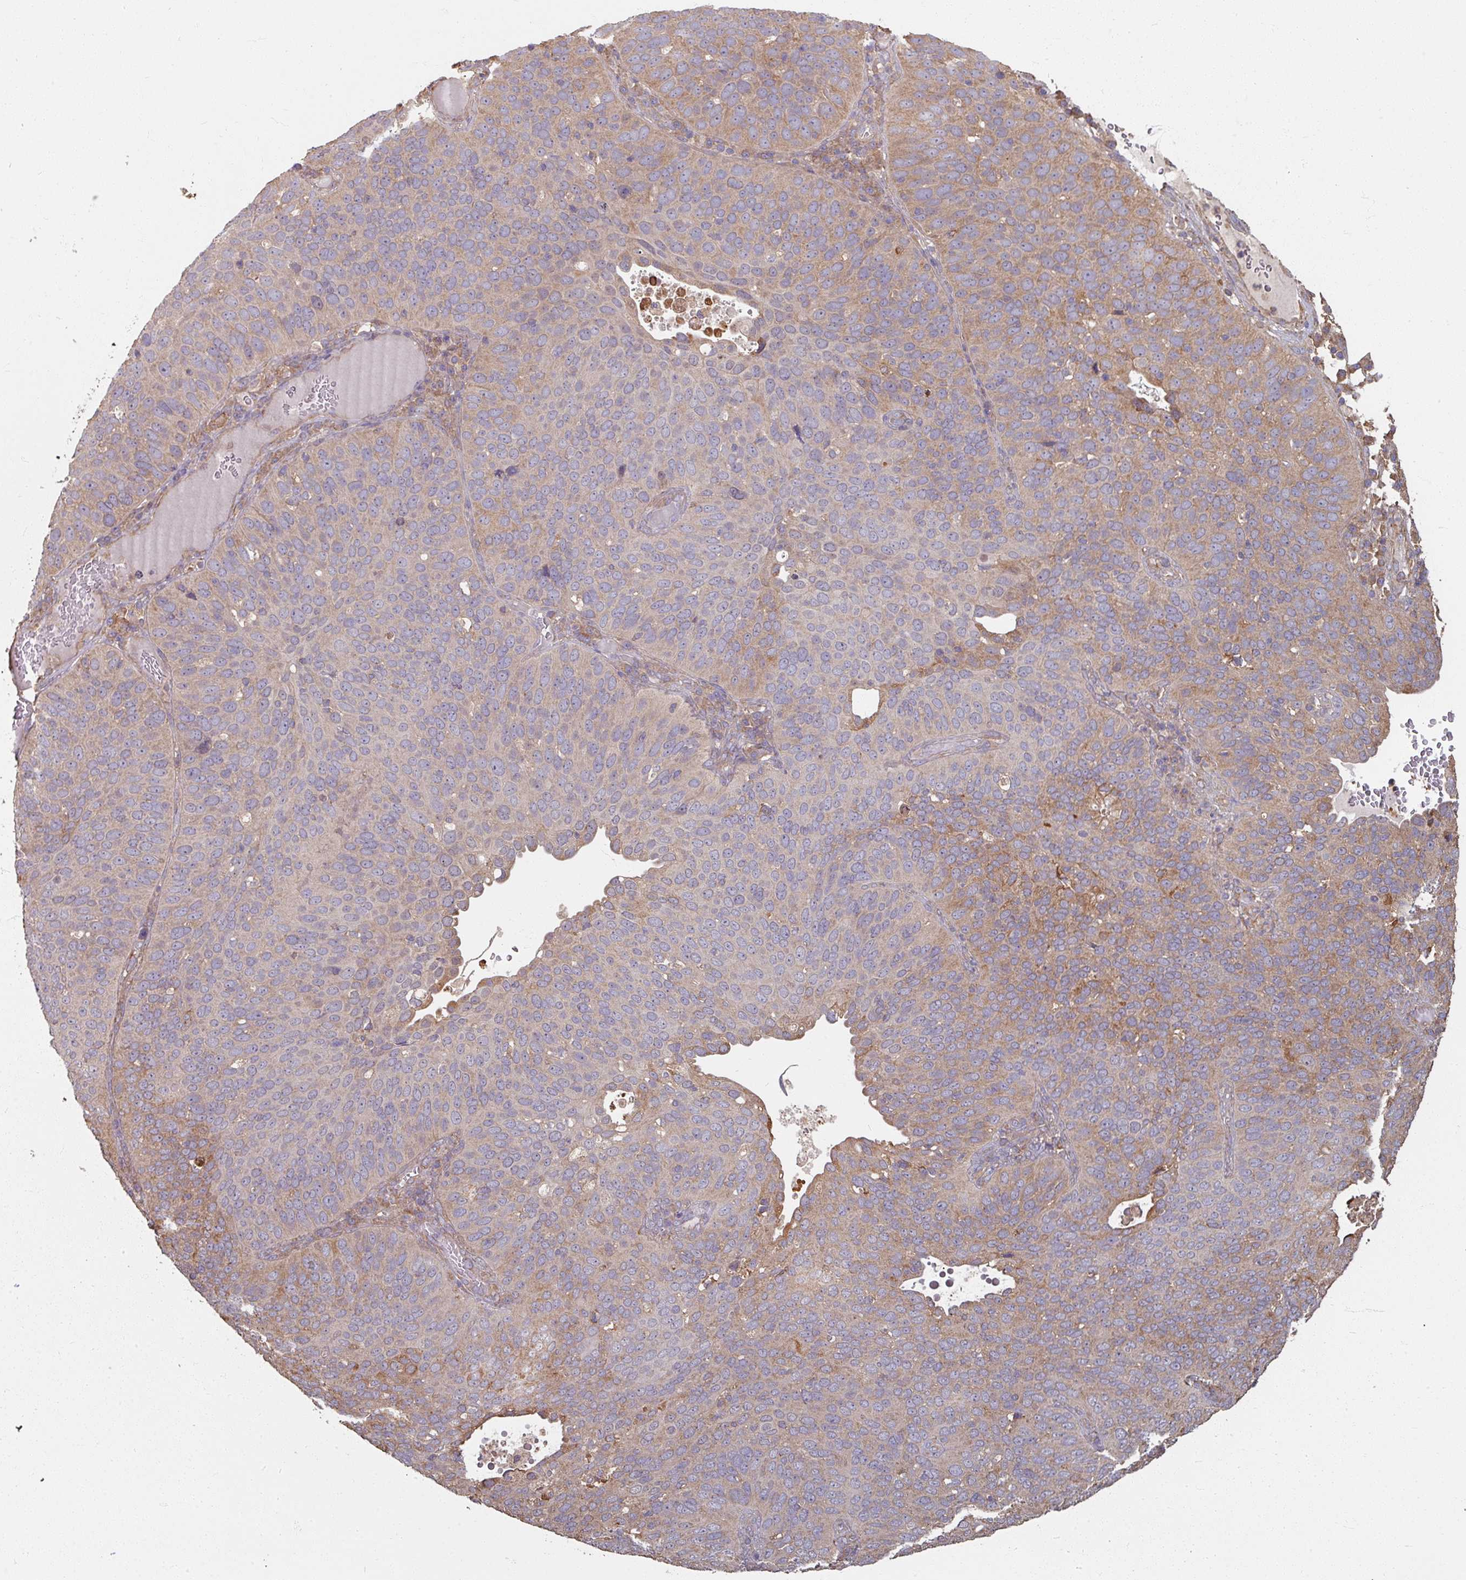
{"staining": {"intensity": "moderate", "quantity": "25%-75%", "location": "cytoplasmic/membranous"}, "tissue": "cervical cancer", "cell_type": "Tumor cells", "image_type": "cancer", "snomed": [{"axis": "morphology", "description": "Squamous cell carcinoma, NOS"}, {"axis": "topography", "description": "Cervix"}], "caption": "IHC (DAB (3,3'-diaminobenzidine)) staining of squamous cell carcinoma (cervical) demonstrates moderate cytoplasmic/membranous protein expression in approximately 25%-75% of tumor cells.", "gene": "CCDC68", "patient": {"sex": "female", "age": 36}}